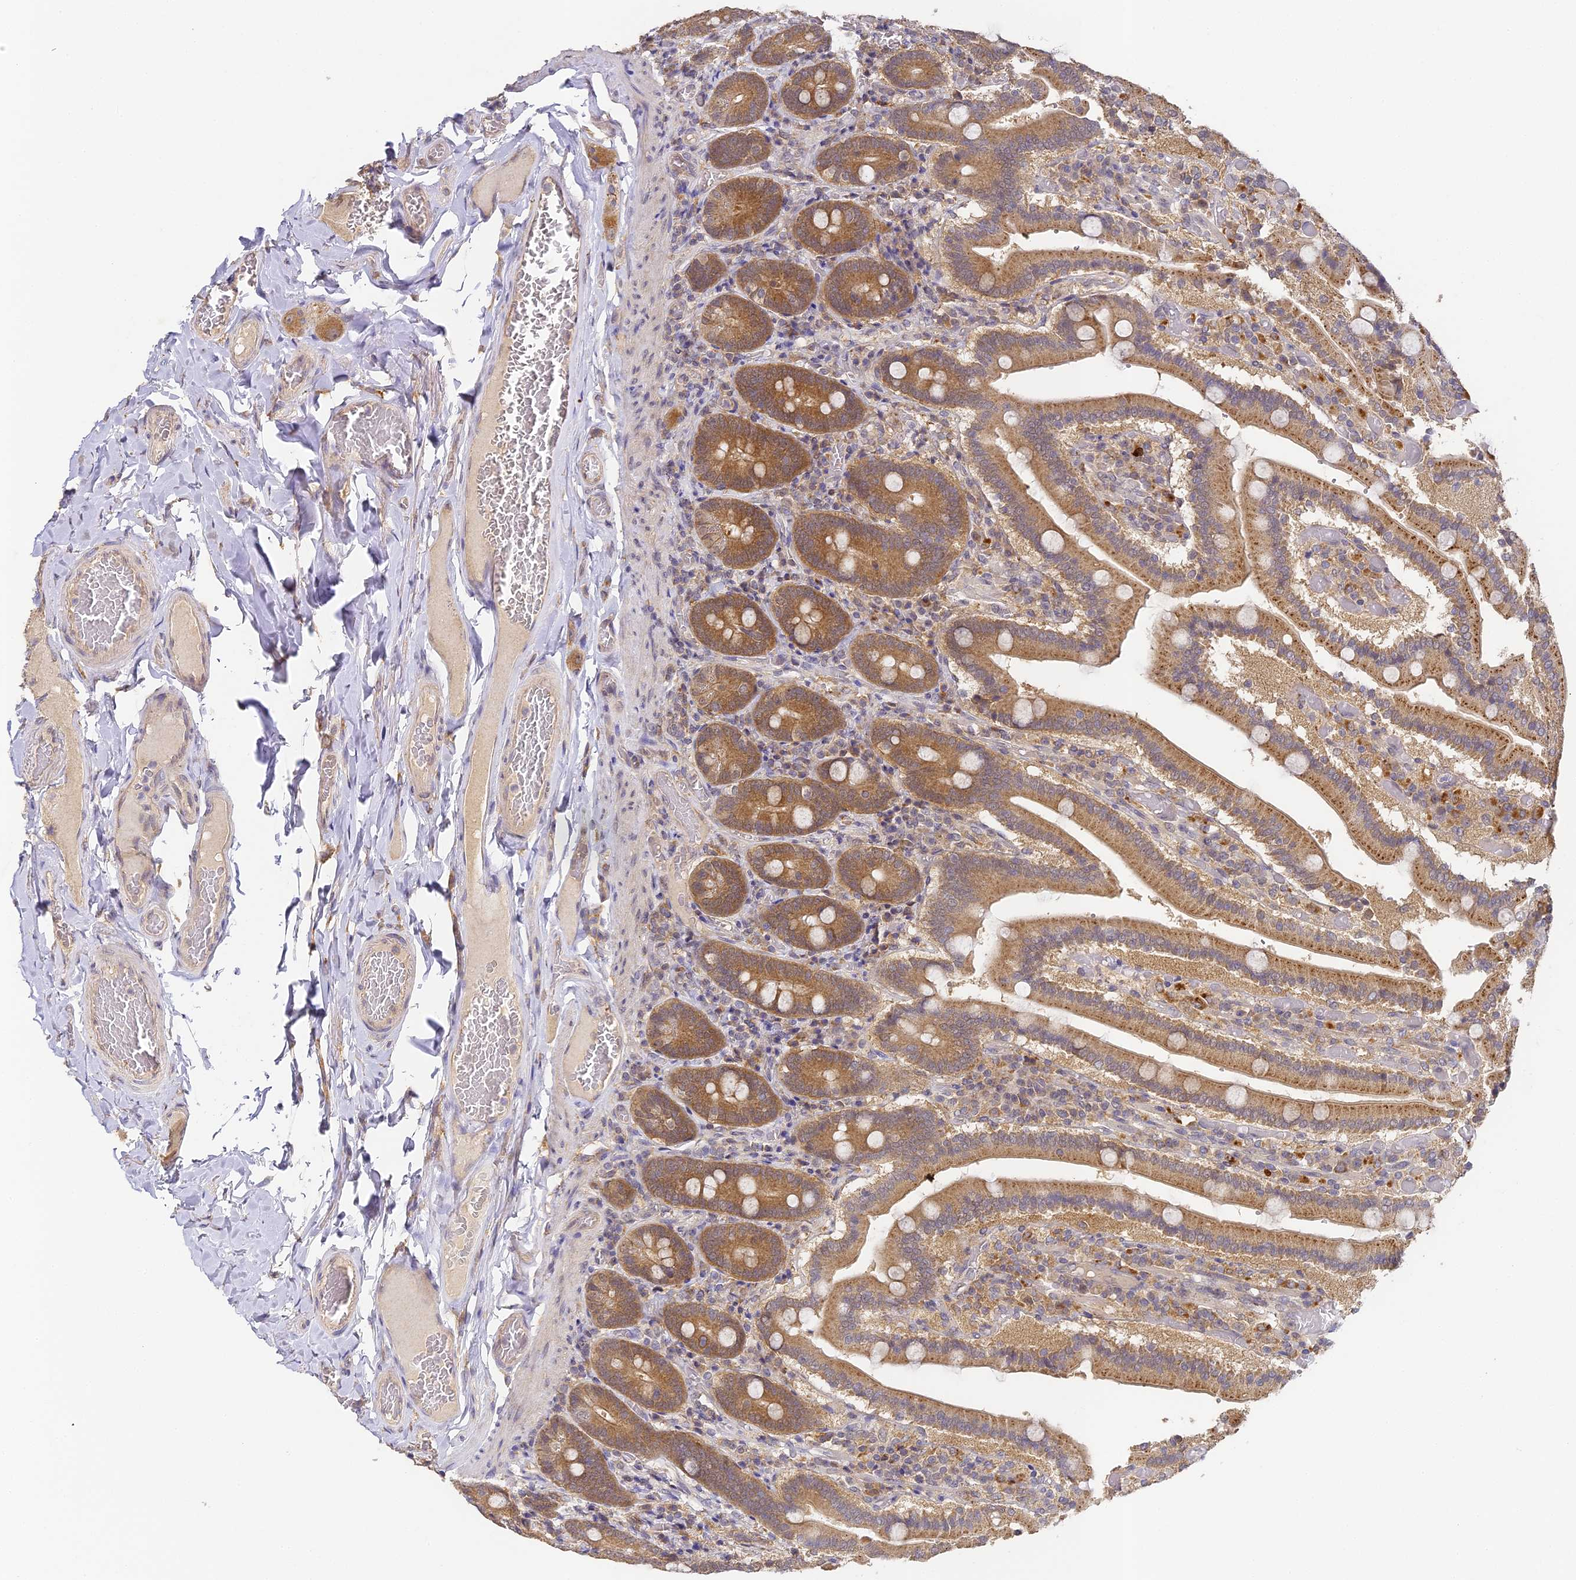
{"staining": {"intensity": "strong", "quantity": ">75%", "location": "cytoplasmic/membranous"}, "tissue": "duodenum", "cell_type": "Glandular cells", "image_type": "normal", "snomed": [{"axis": "morphology", "description": "Normal tissue, NOS"}, {"axis": "topography", "description": "Duodenum"}], "caption": "IHC (DAB (3,3'-diaminobenzidine)) staining of benign human duodenum reveals strong cytoplasmic/membranous protein expression in about >75% of glandular cells. The staining is performed using DAB (3,3'-diaminobenzidine) brown chromogen to label protein expression. The nuclei are counter-stained blue using hematoxylin.", "gene": "YAE1", "patient": {"sex": "female", "age": 62}}